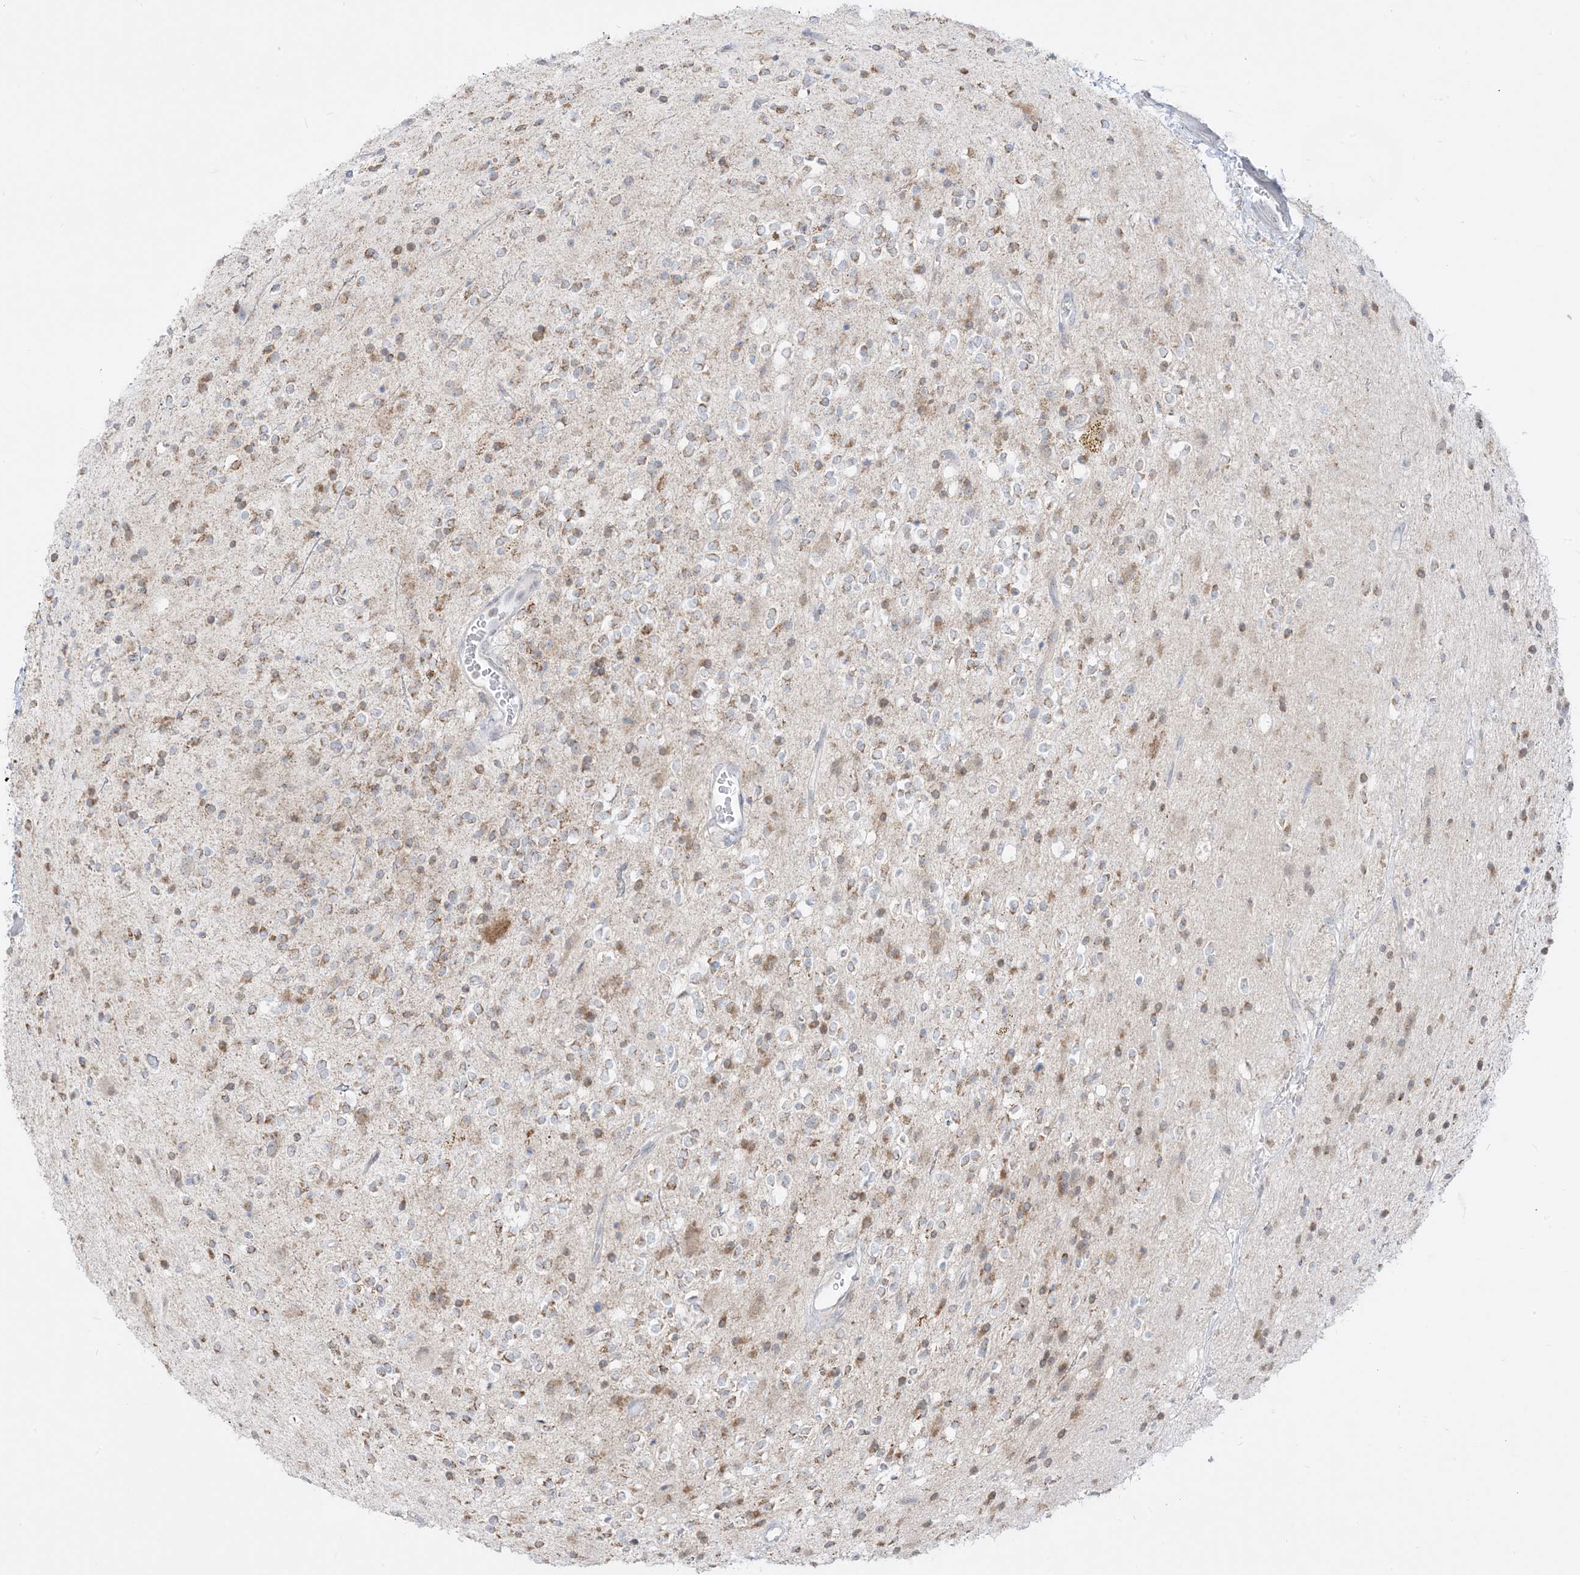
{"staining": {"intensity": "weak", "quantity": ">75%", "location": "cytoplasmic/membranous"}, "tissue": "glioma", "cell_type": "Tumor cells", "image_type": "cancer", "snomed": [{"axis": "morphology", "description": "Glioma, malignant, High grade"}, {"axis": "topography", "description": "Brain"}], "caption": "Immunohistochemistry (IHC) (DAB (3,3'-diaminobenzidine)) staining of glioma demonstrates weak cytoplasmic/membranous protein expression in approximately >75% of tumor cells. (brown staining indicates protein expression, while blue staining denotes nuclei).", "gene": "KANSL3", "patient": {"sex": "male", "age": 34}}